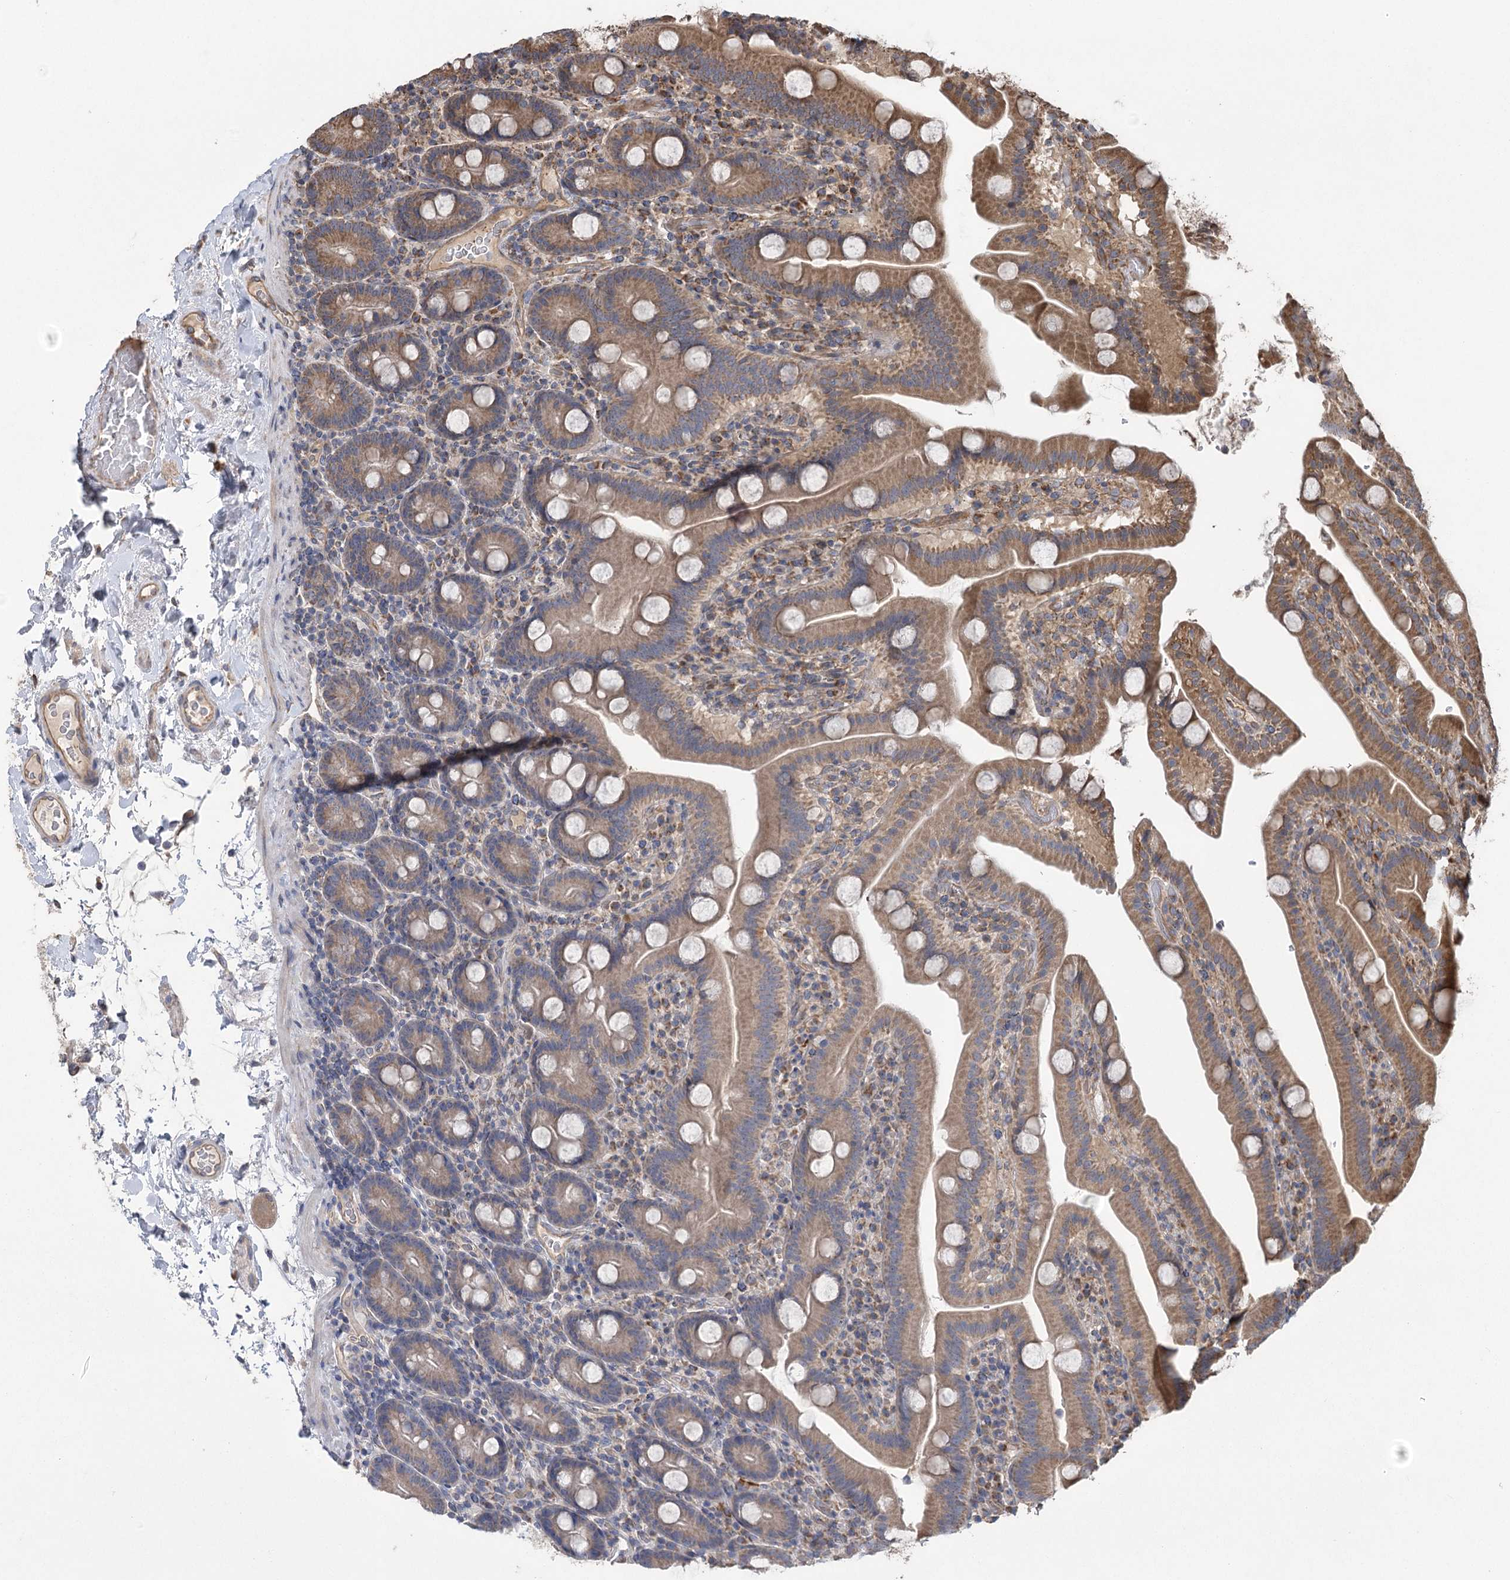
{"staining": {"intensity": "moderate", "quantity": ">75%", "location": "cytoplasmic/membranous"}, "tissue": "duodenum", "cell_type": "Glandular cells", "image_type": "normal", "snomed": [{"axis": "morphology", "description": "Normal tissue, NOS"}, {"axis": "topography", "description": "Duodenum"}], "caption": "Moderate cytoplasmic/membranous staining for a protein is present in approximately >75% of glandular cells of normal duodenum using IHC.", "gene": "RWDD4", "patient": {"sex": "male", "age": 55}}